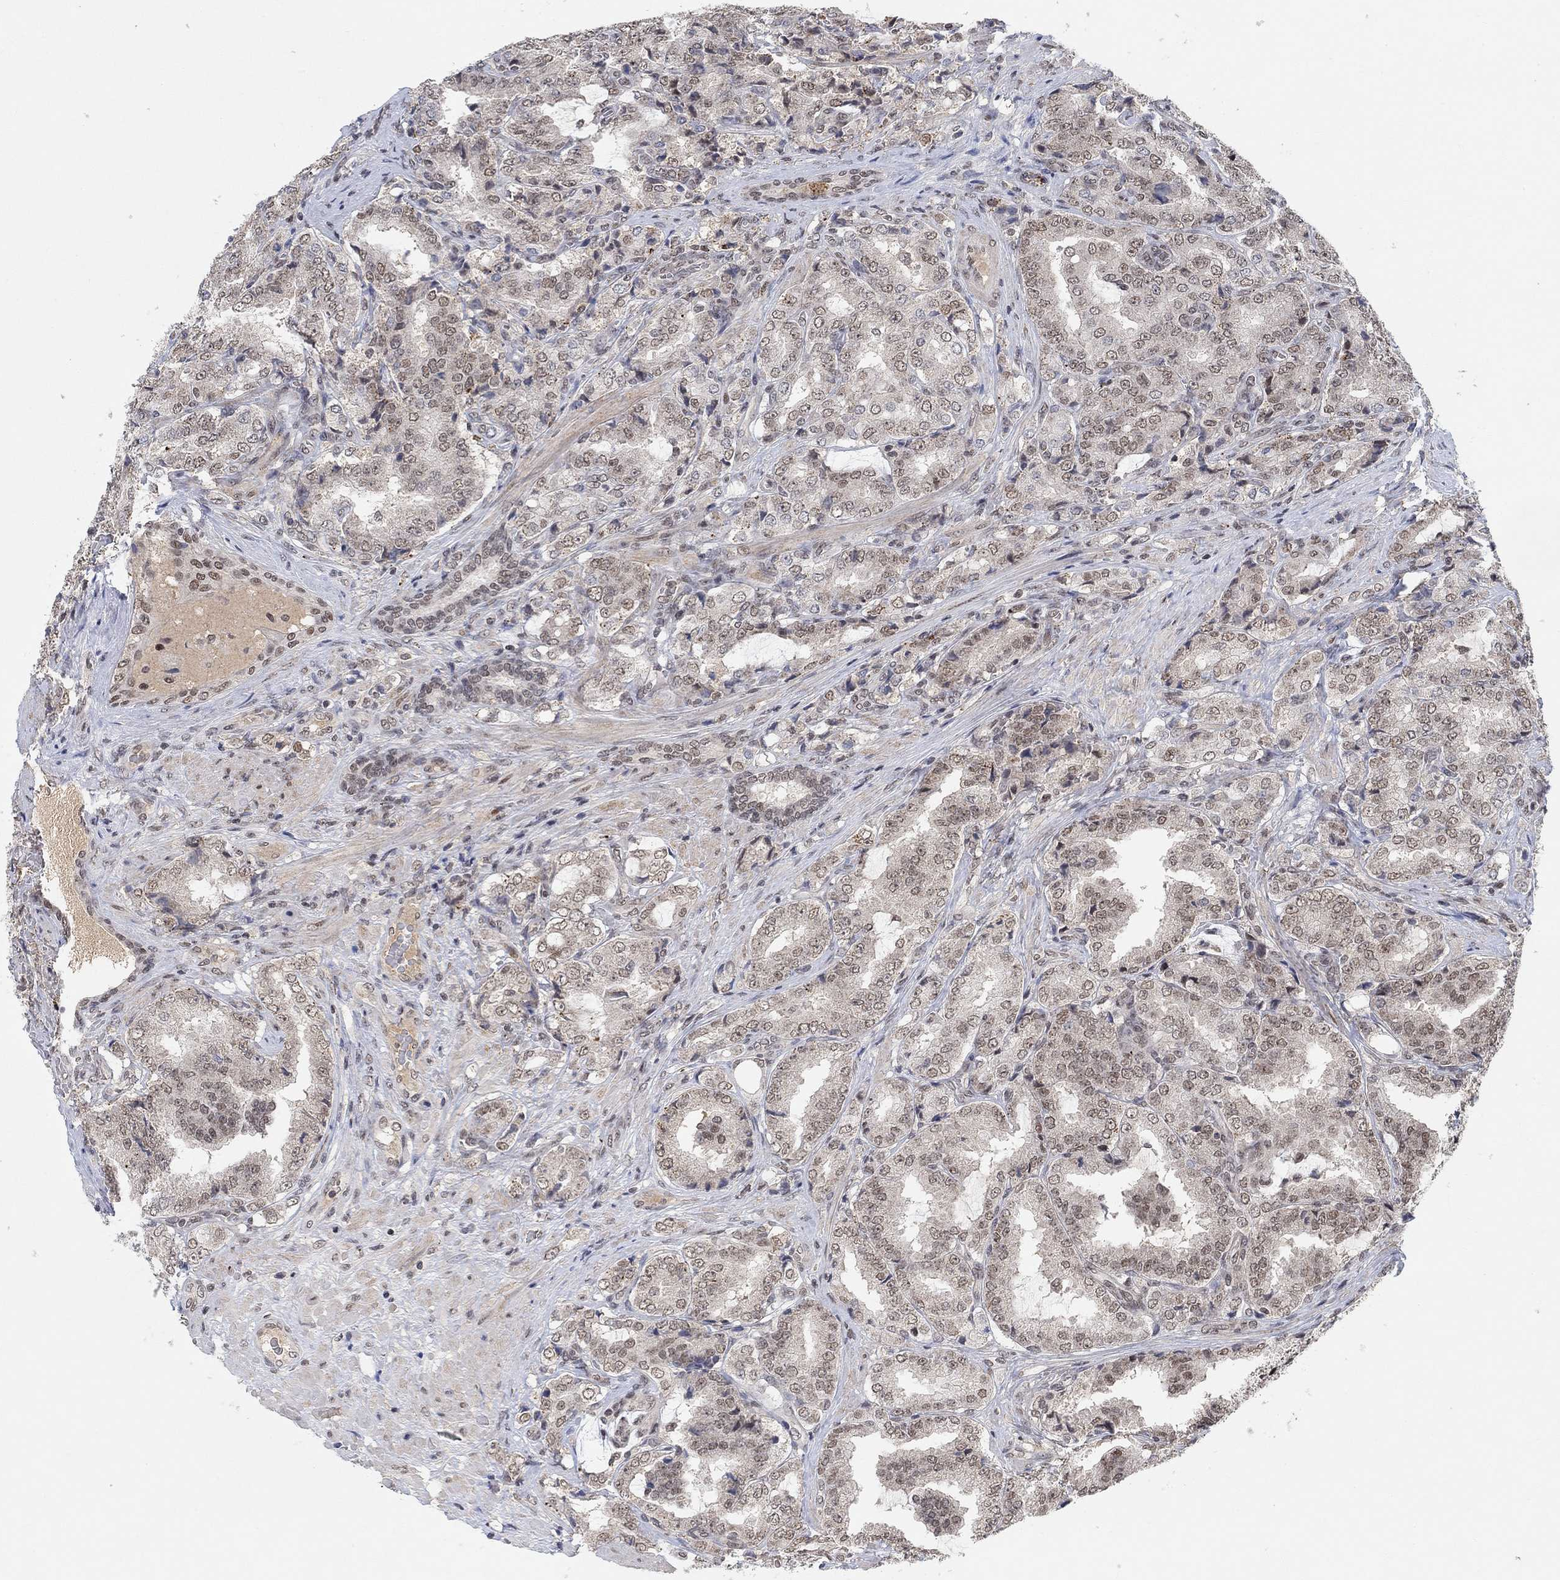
{"staining": {"intensity": "negative", "quantity": "none", "location": "none"}, "tissue": "prostate cancer", "cell_type": "Tumor cells", "image_type": "cancer", "snomed": [{"axis": "morphology", "description": "Adenocarcinoma, NOS"}, {"axis": "topography", "description": "Prostate"}], "caption": "This is an immunohistochemistry photomicrograph of prostate adenocarcinoma. There is no positivity in tumor cells.", "gene": "THAP8", "patient": {"sex": "male", "age": 65}}